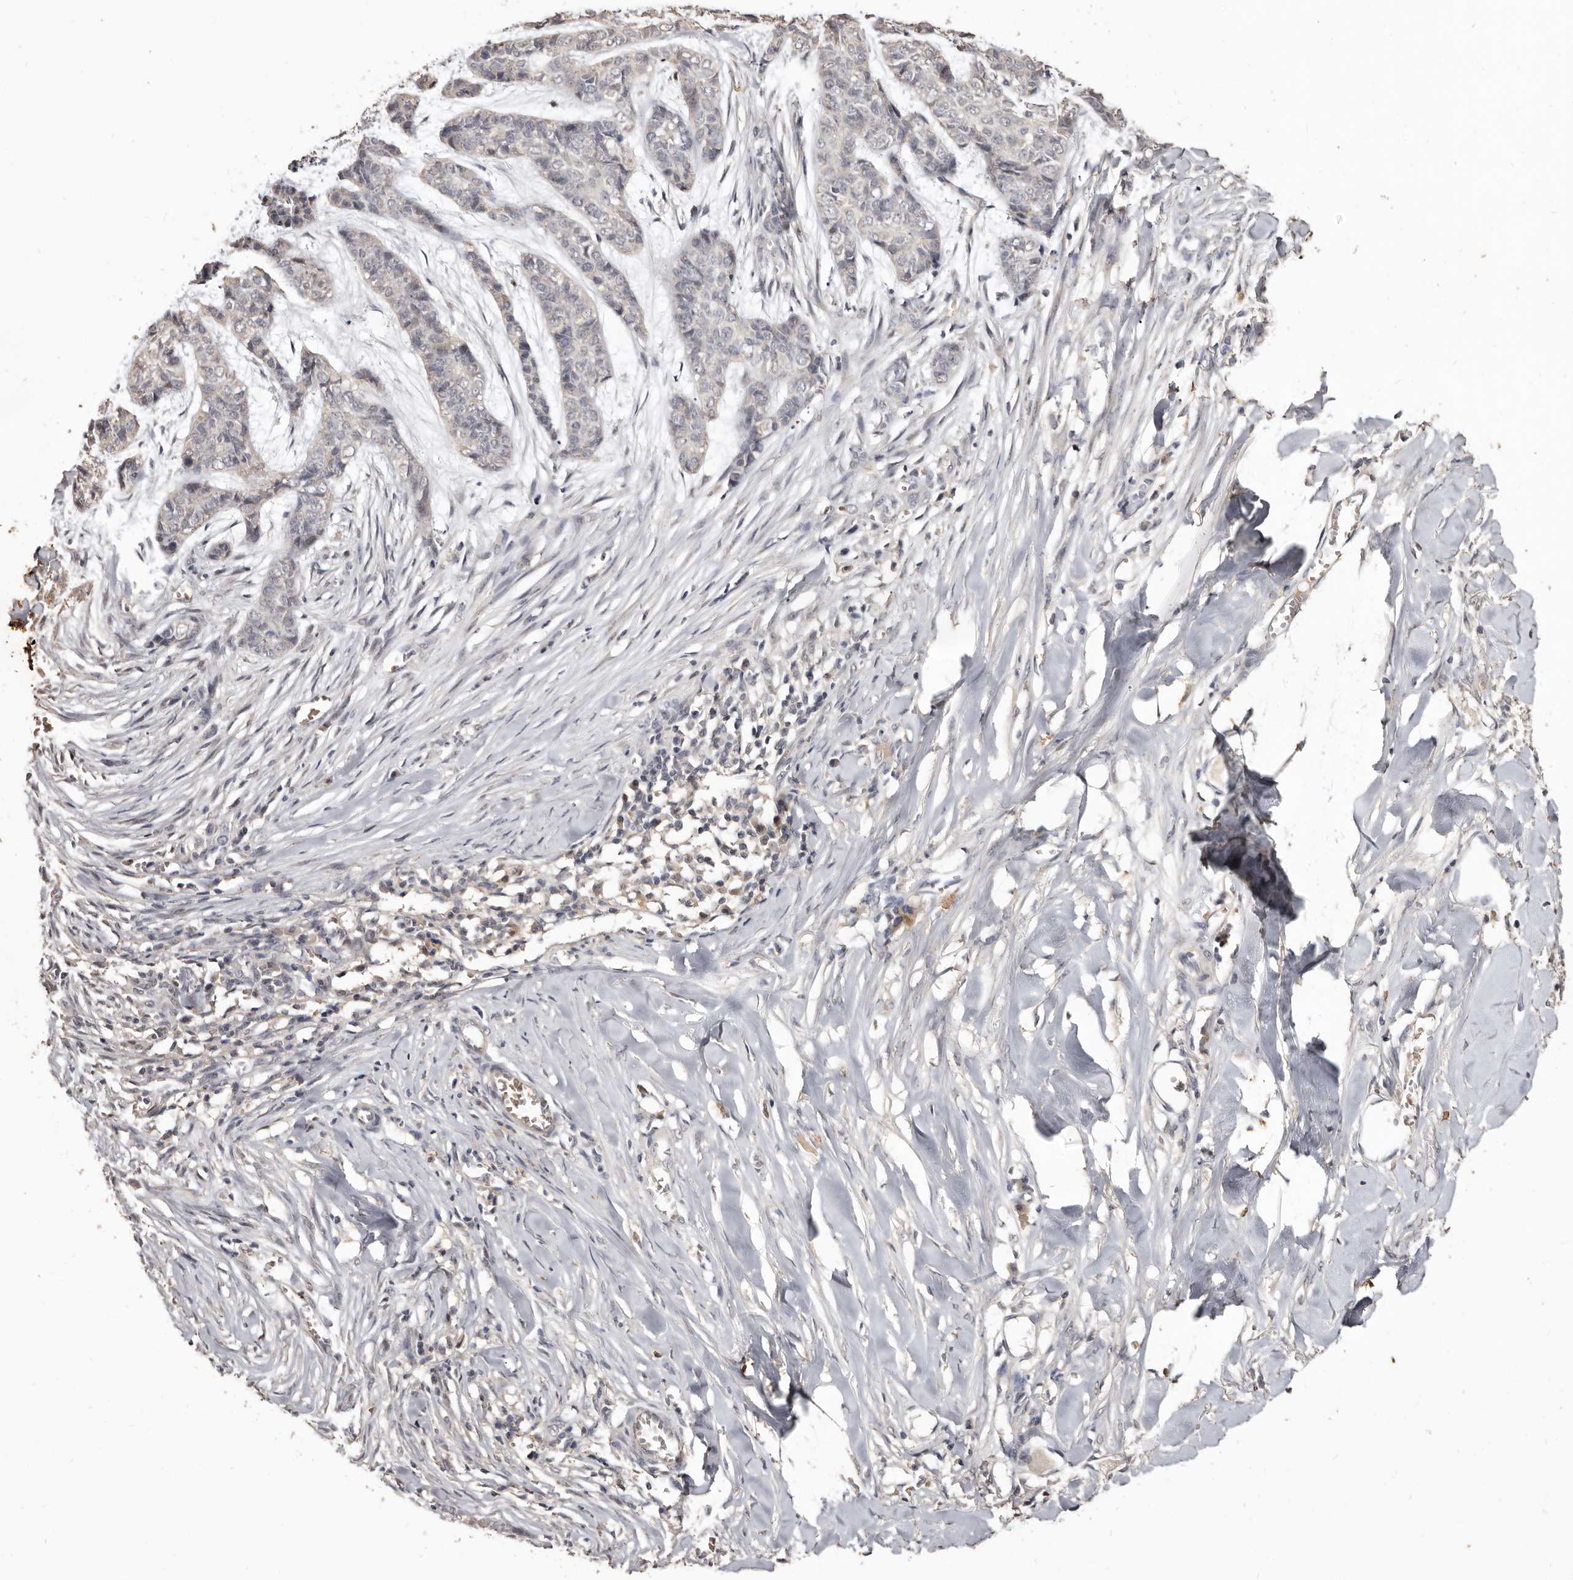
{"staining": {"intensity": "negative", "quantity": "none", "location": "none"}, "tissue": "skin cancer", "cell_type": "Tumor cells", "image_type": "cancer", "snomed": [{"axis": "morphology", "description": "Basal cell carcinoma"}, {"axis": "topography", "description": "Skin"}], "caption": "This is an immunohistochemistry image of skin cancer (basal cell carcinoma). There is no staining in tumor cells.", "gene": "INAVA", "patient": {"sex": "female", "age": 64}}